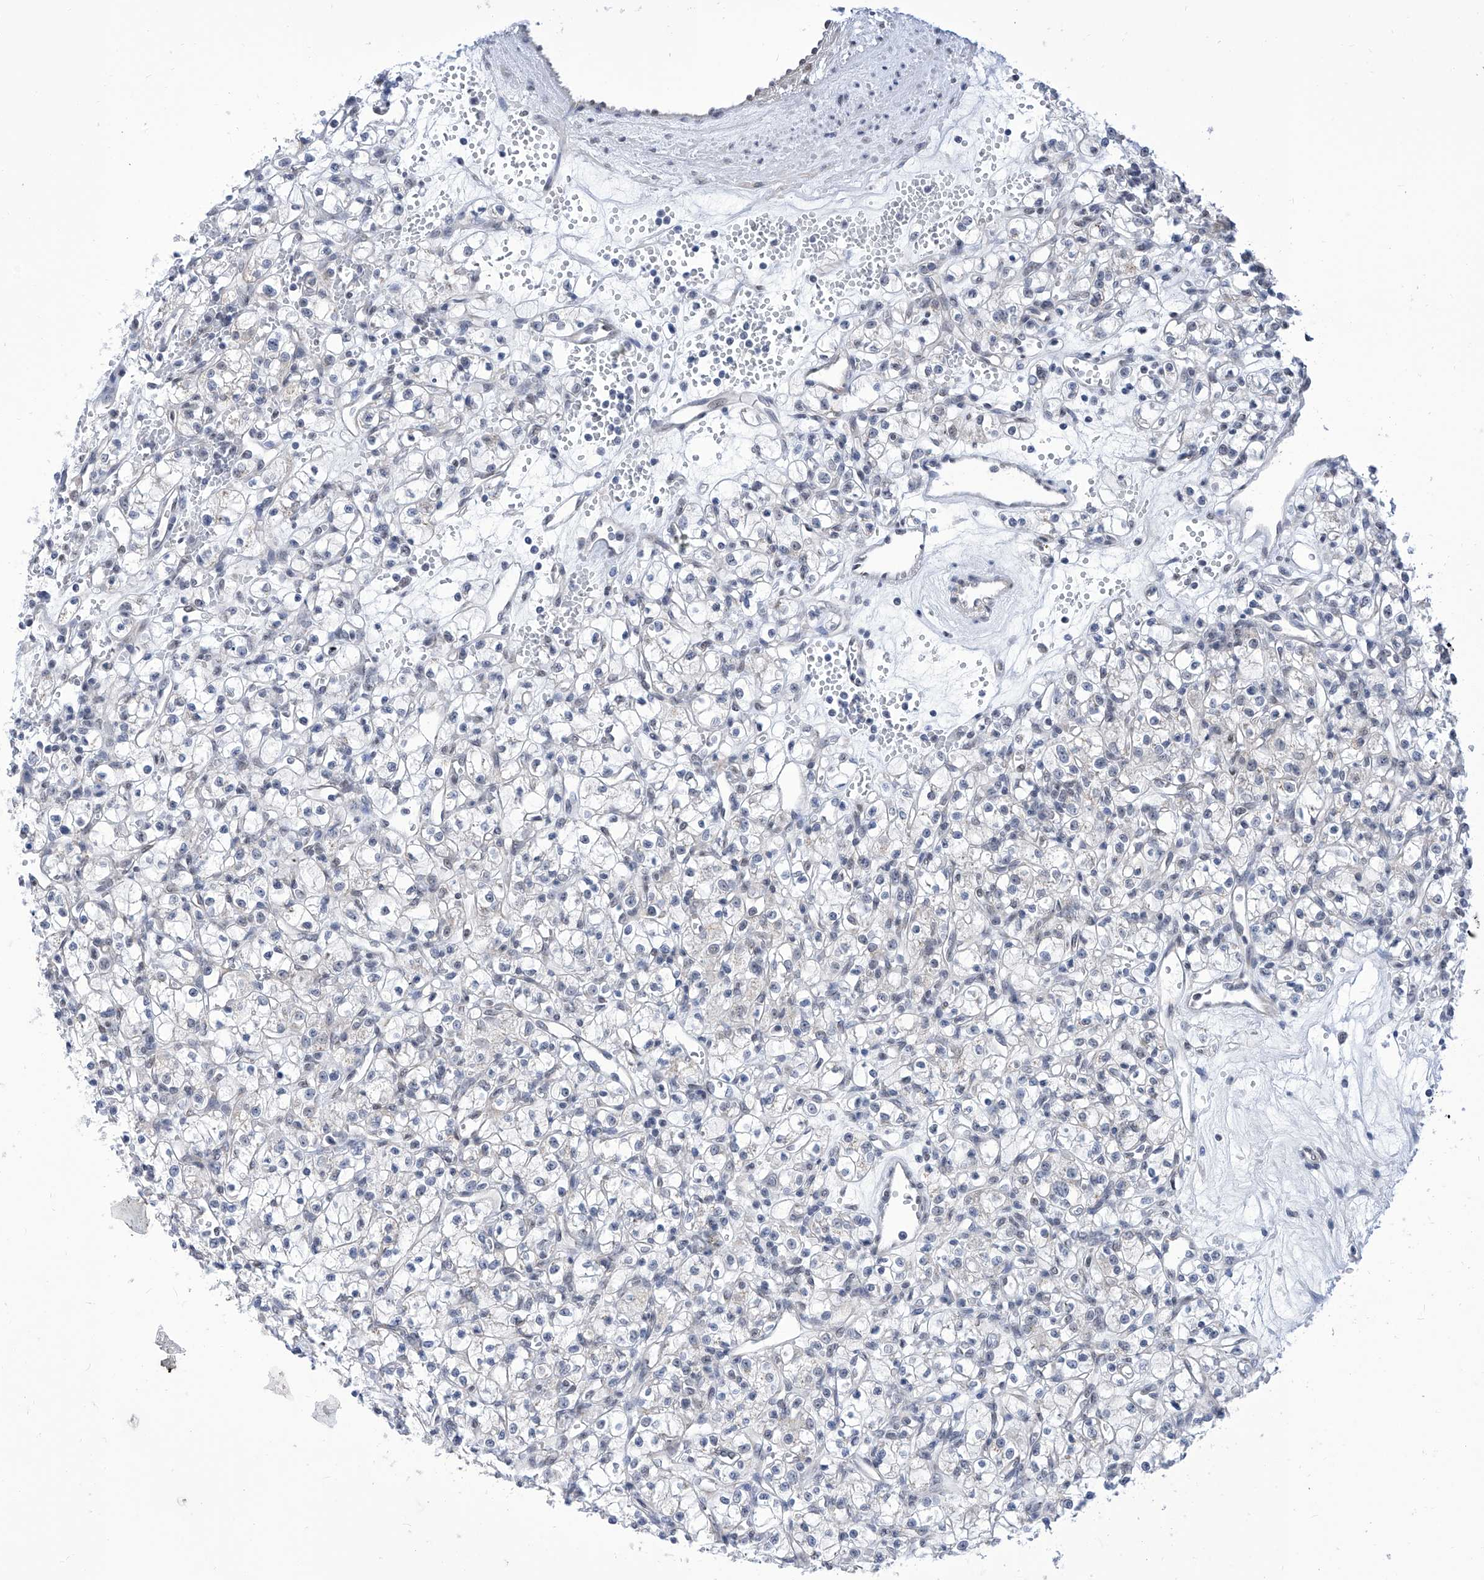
{"staining": {"intensity": "negative", "quantity": "none", "location": "none"}, "tissue": "renal cancer", "cell_type": "Tumor cells", "image_type": "cancer", "snomed": [{"axis": "morphology", "description": "Adenocarcinoma, NOS"}, {"axis": "topography", "description": "Kidney"}], "caption": "High magnification brightfield microscopy of renal adenocarcinoma stained with DAB (brown) and counterstained with hematoxylin (blue): tumor cells show no significant positivity.", "gene": "SART1", "patient": {"sex": "female", "age": 59}}